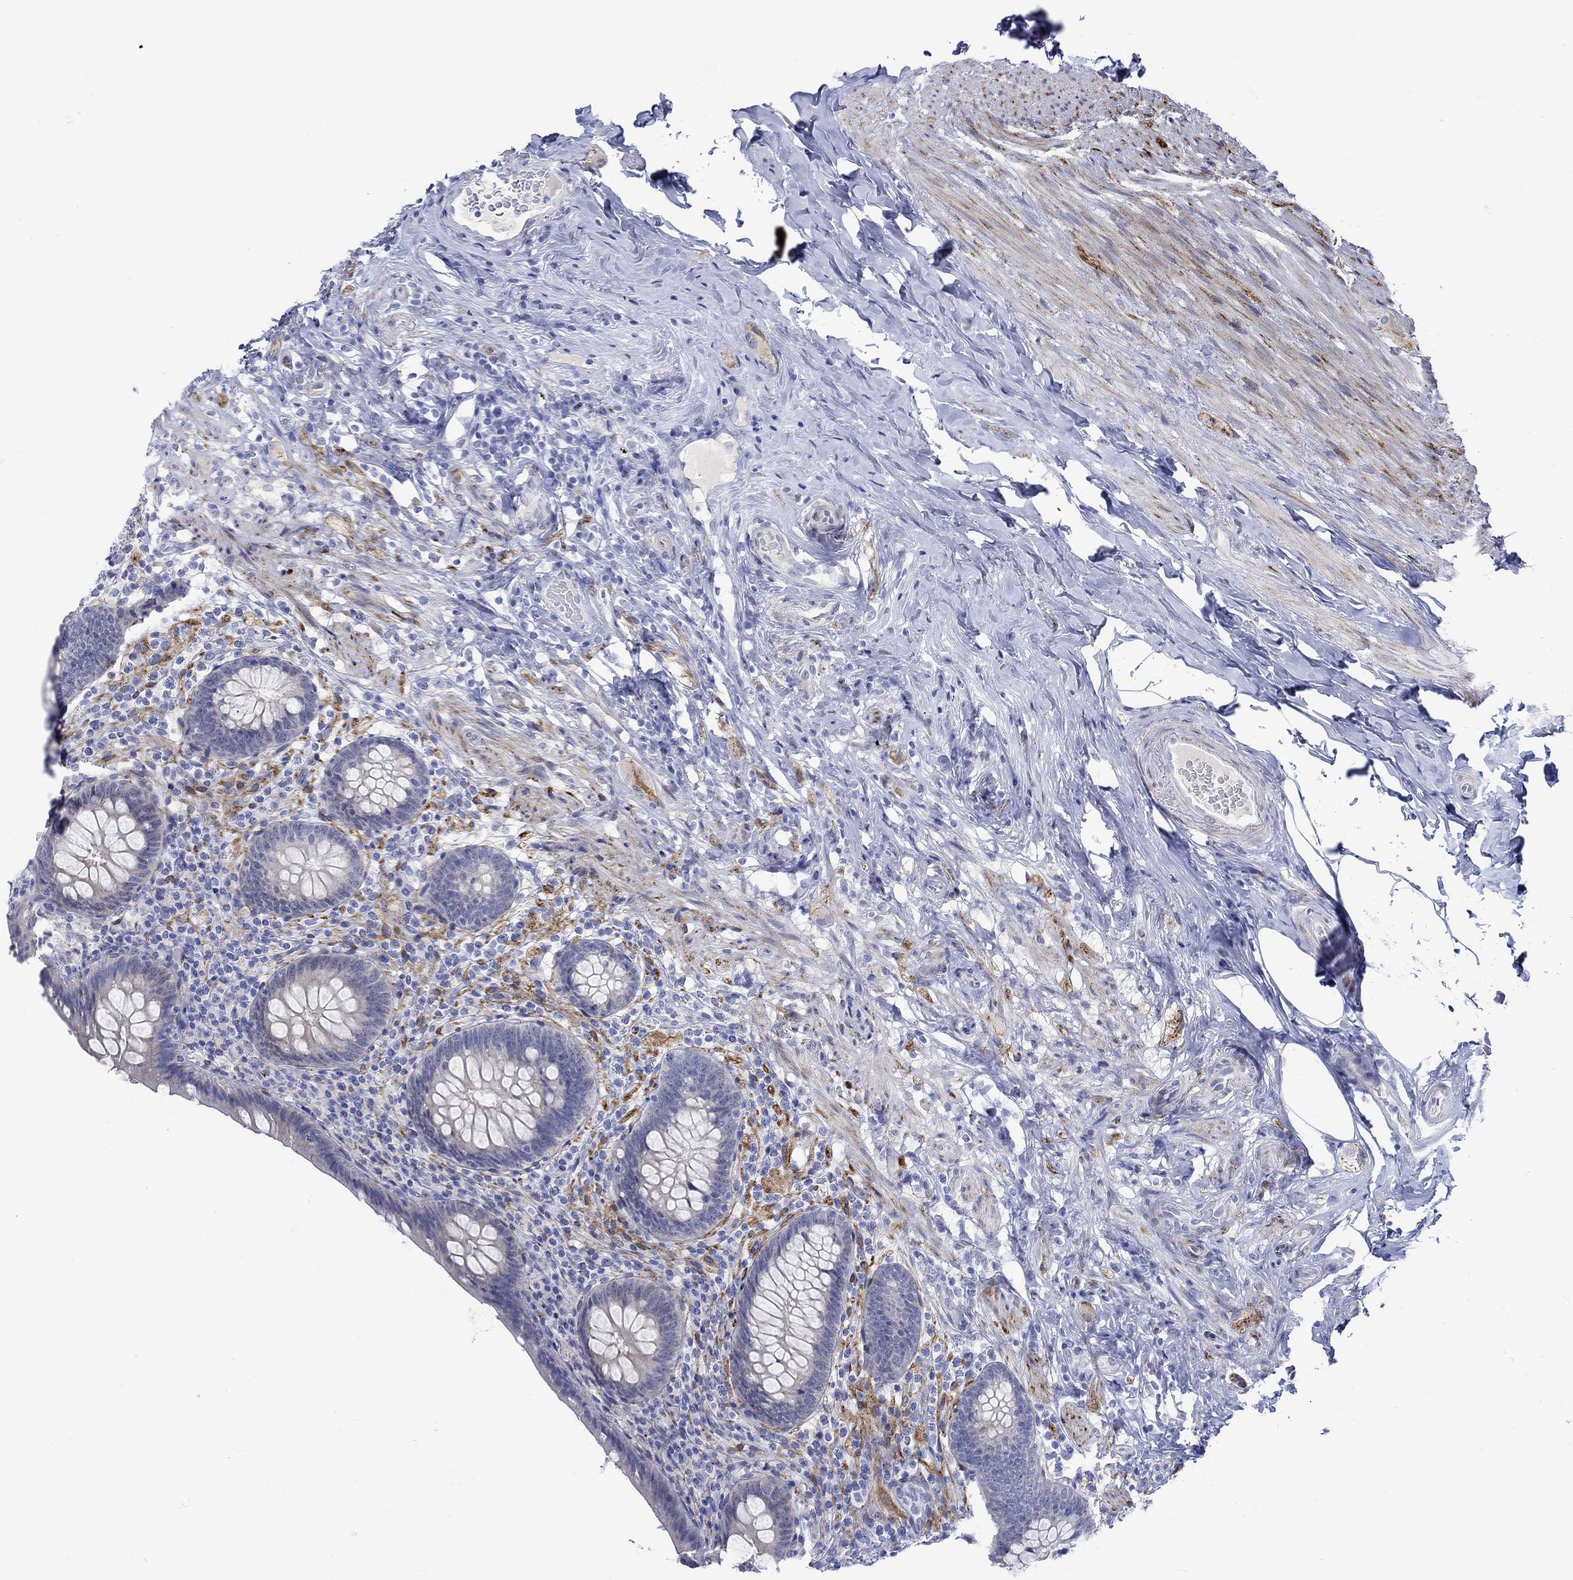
{"staining": {"intensity": "negative", "quantity": "none", "location": "none"}, "tissue": "appendix", "cell_type": "Glandular cells", "image_type": "normal", "snomed": [{"axis": "morphology", "description": "Normal tissue, NOS"}, {"axis": "topography", "description": "Appendix"}], "caption": "This is a image of IHC staining of benign appendix, which shows no positivity in glandular cells.", "gene": "KSR2", "patient": {"sex": "male", "age": 47}}